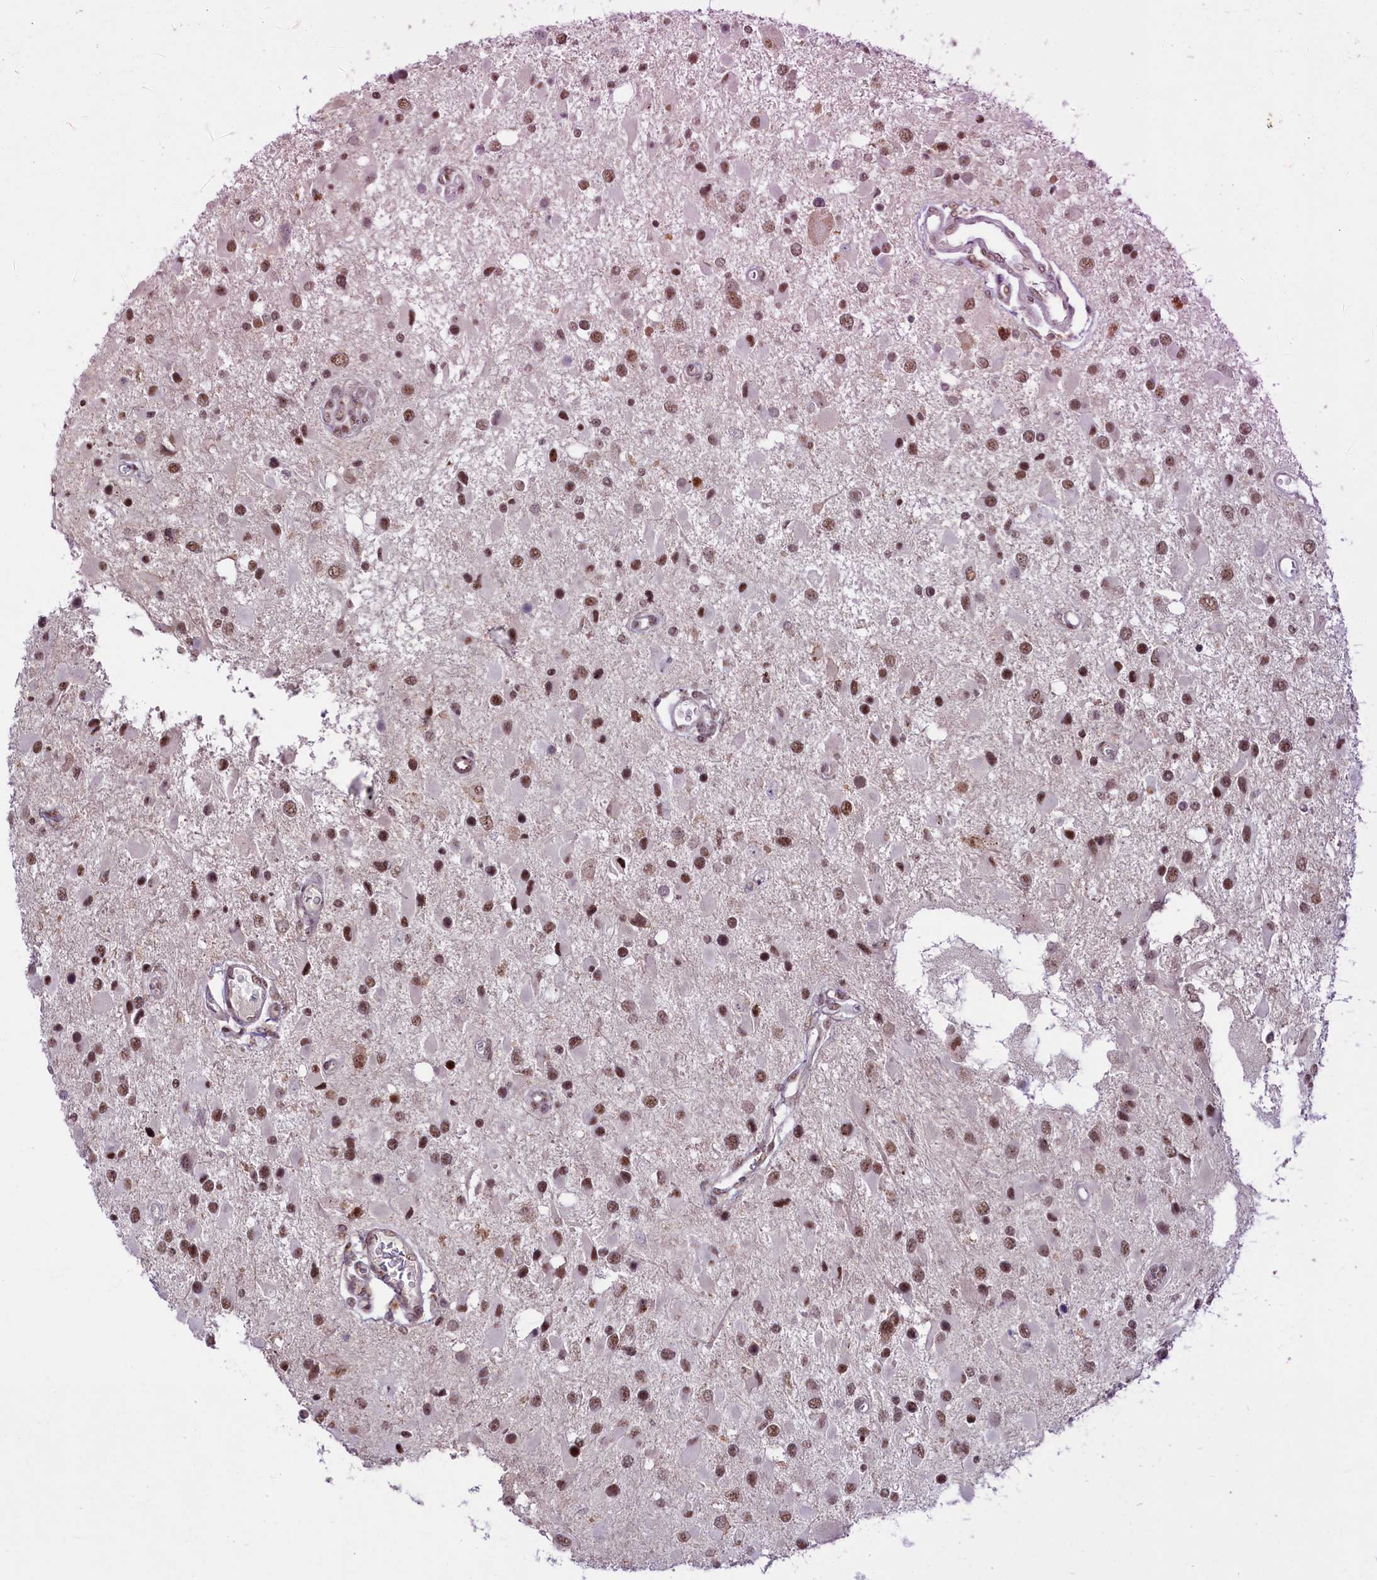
{"staining": {"intensity": "moderate", "quantity": ">75%", "location": "nuclear"}, "tissue": "glioma", "cell_type": "Tumor cells", "image_type": "cancer", "snomed": [{"axis": "morphology", "description": "Glioma, malignant, High grade"}, {"axis": "topography", "description": "Brain"}], "caption": "Protein staining of glioma tissue displays moderate nuclear expression in approximately >75% of tumor cells.", "gene": "ANKS3", "patient": {"sex": "male", "age": 53}}